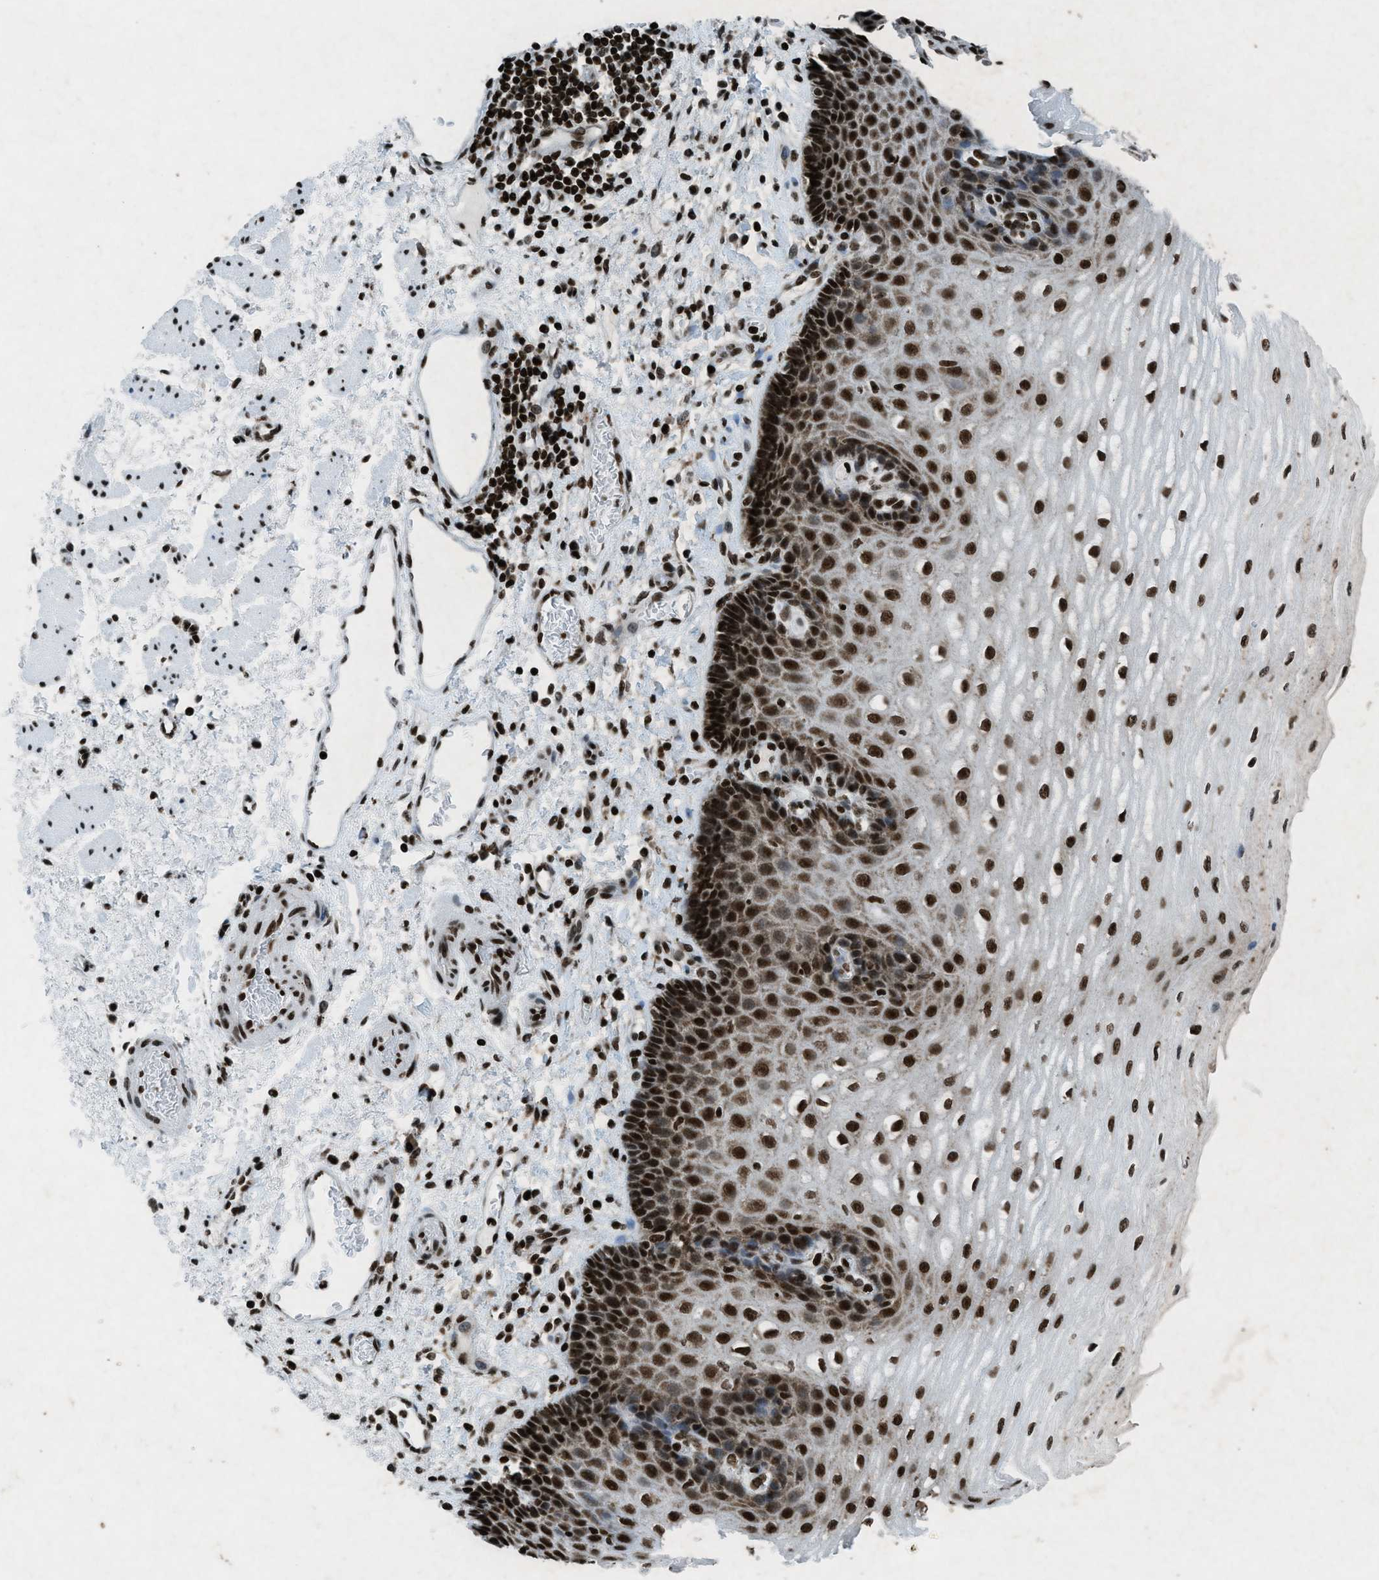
{"staining": {"intensity": "strong", "quantity": ">75%", "location": "nuclear"}, "tissue": "esophagus", "cell_type": "Squamous epithelial cells", "image_type": "normal", "snomed": [{"axis": "morphology", "description": "Normal tissue, NOS"}, {"axis": "topography", "description": "Esophagus"}], "caption": "A brown stain highlights strong nuclear expression of a protein in squamous epithelial cells of unremarkable human esophagus.", "gene": "NXF1", "patient": {"sex": "male", "age": 54}}